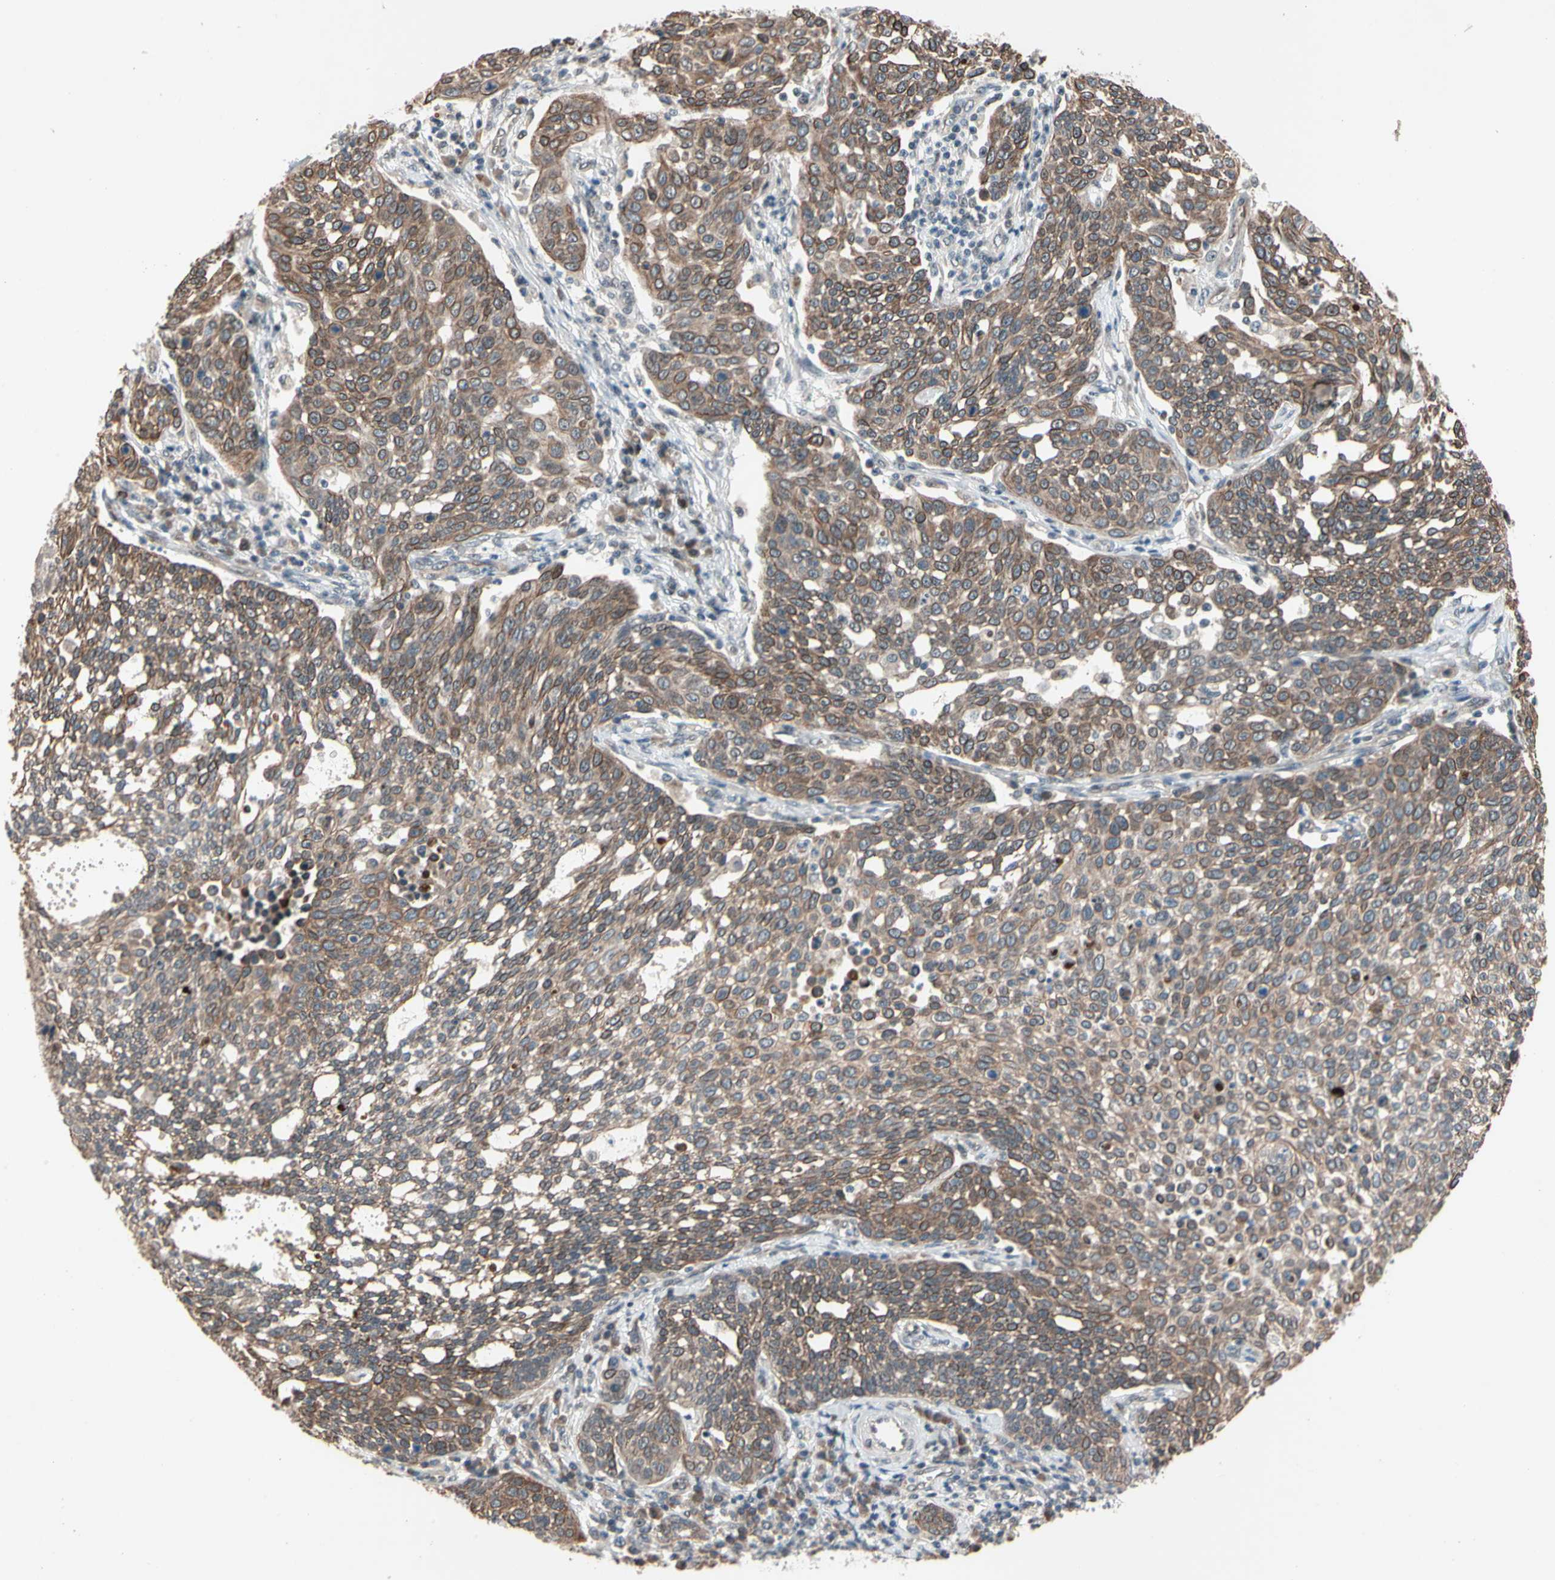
{"staining": {"intensity": "moderate", "quantity": ">75%", "location": "cytoplasmic/membranous"}, "tissue": "cervical cancer", "cell_type": "Tumor cells", "image_type": "cancer", "snomed": [{"axis": "morphology", "description": "Squamous cell carcinoma, NOS"}, {"axis": "topography", "description": "Cervix"}], "caption": "Brown immunohistochemical staining in human cervical cancer (squamous cell carcinoma) displays moderate cytoplasmic/membranous expression in about >75% of tumor cells.", "gene": "NGEF", "patient": {"sex": "female", "age": 34}}